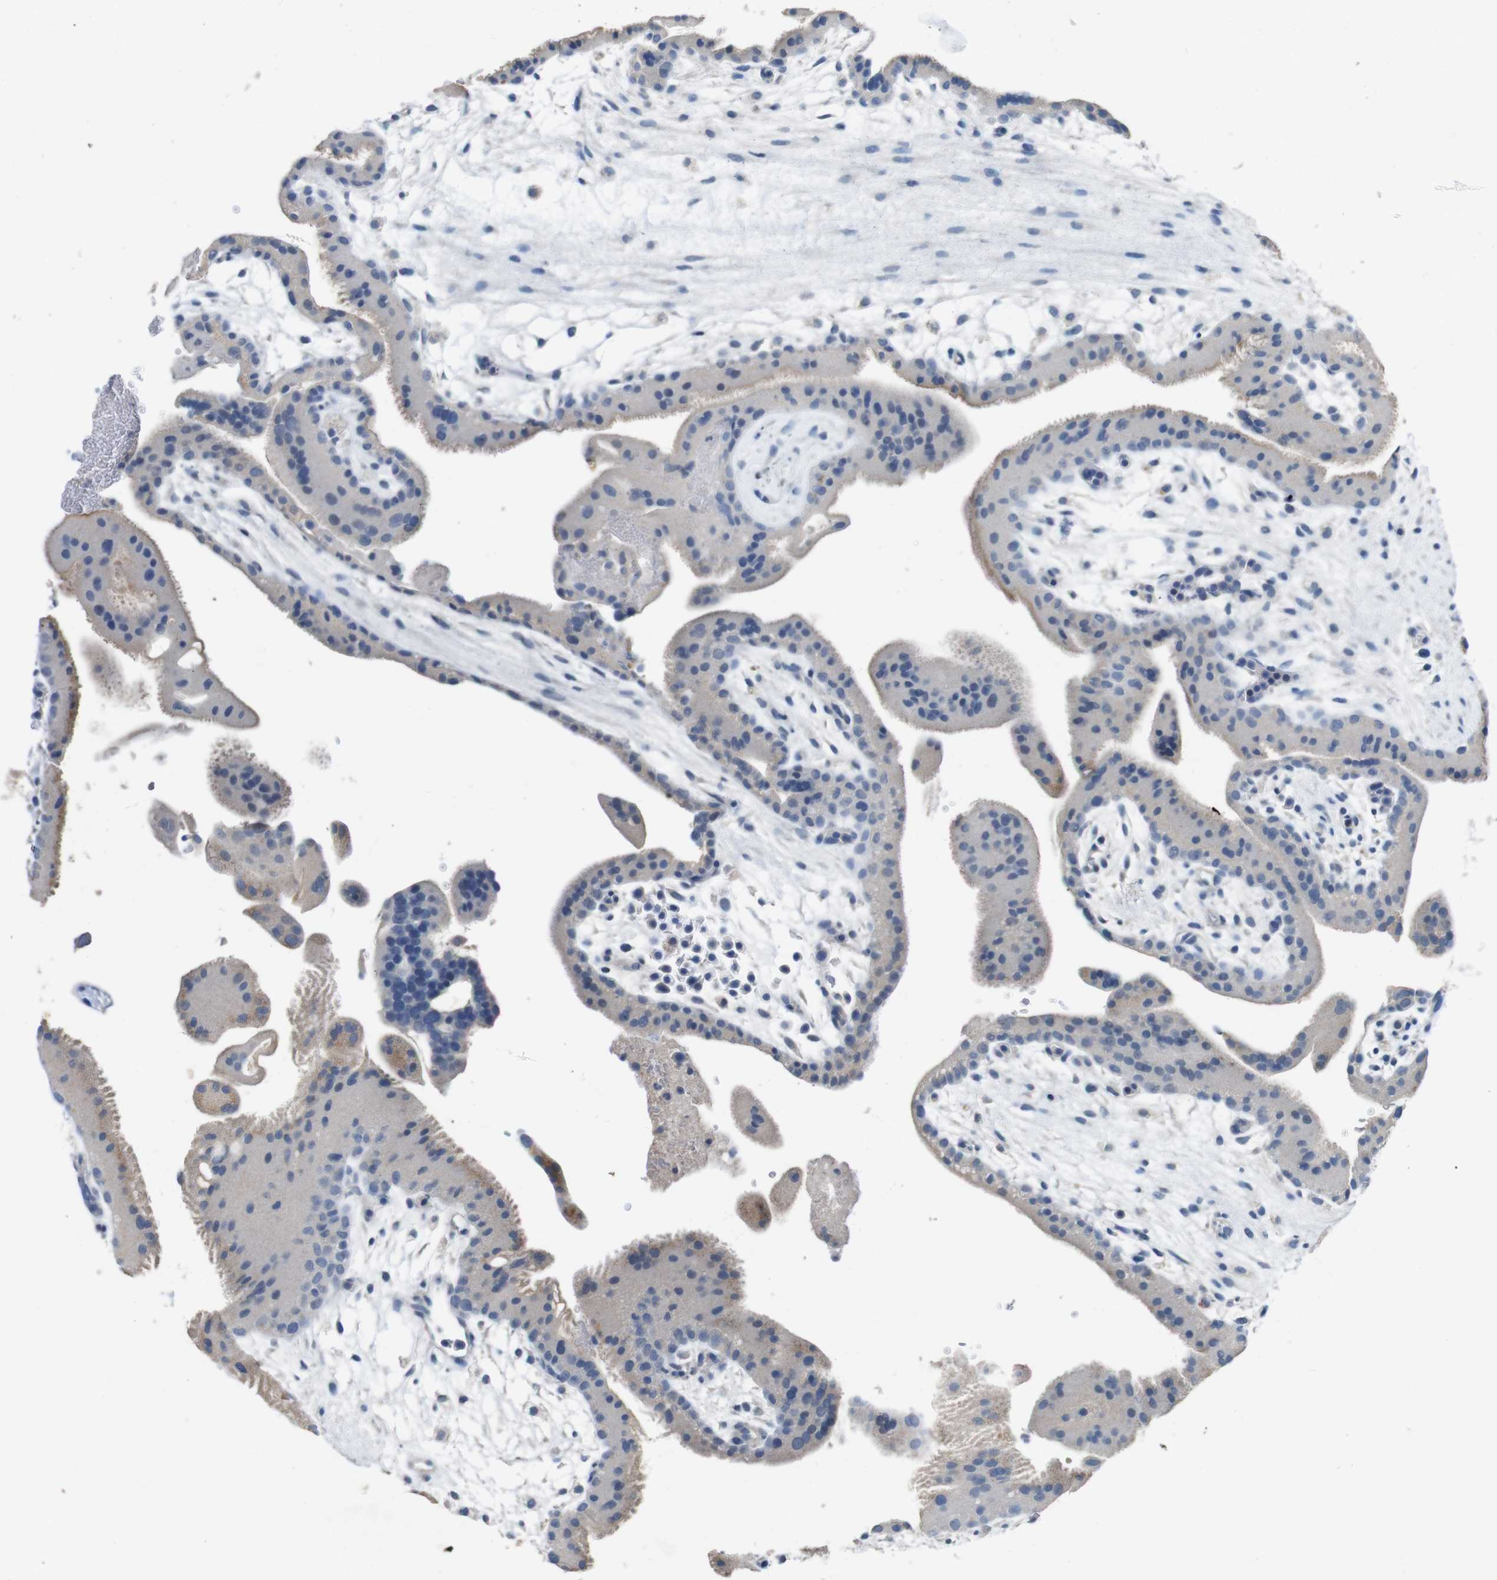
{"staining": {"intensity": "negative", "quantity": "none", "location": "none"}, "tissue": "placenta", "cell_type": "Trophoblastic cells", "image_type": "normal", "snomed": [{"axis": "morphology", "description": "Normal tissue, NOS"}, {"axis": "topography", "description": "Placenta"}], "caption": "This is a image of immunohistochemistry staining of benign placenta, which shows no staining in trophoblastic cells.", "gene": "SLC2A8", "patient": {"sex": "female", "age": 19}}